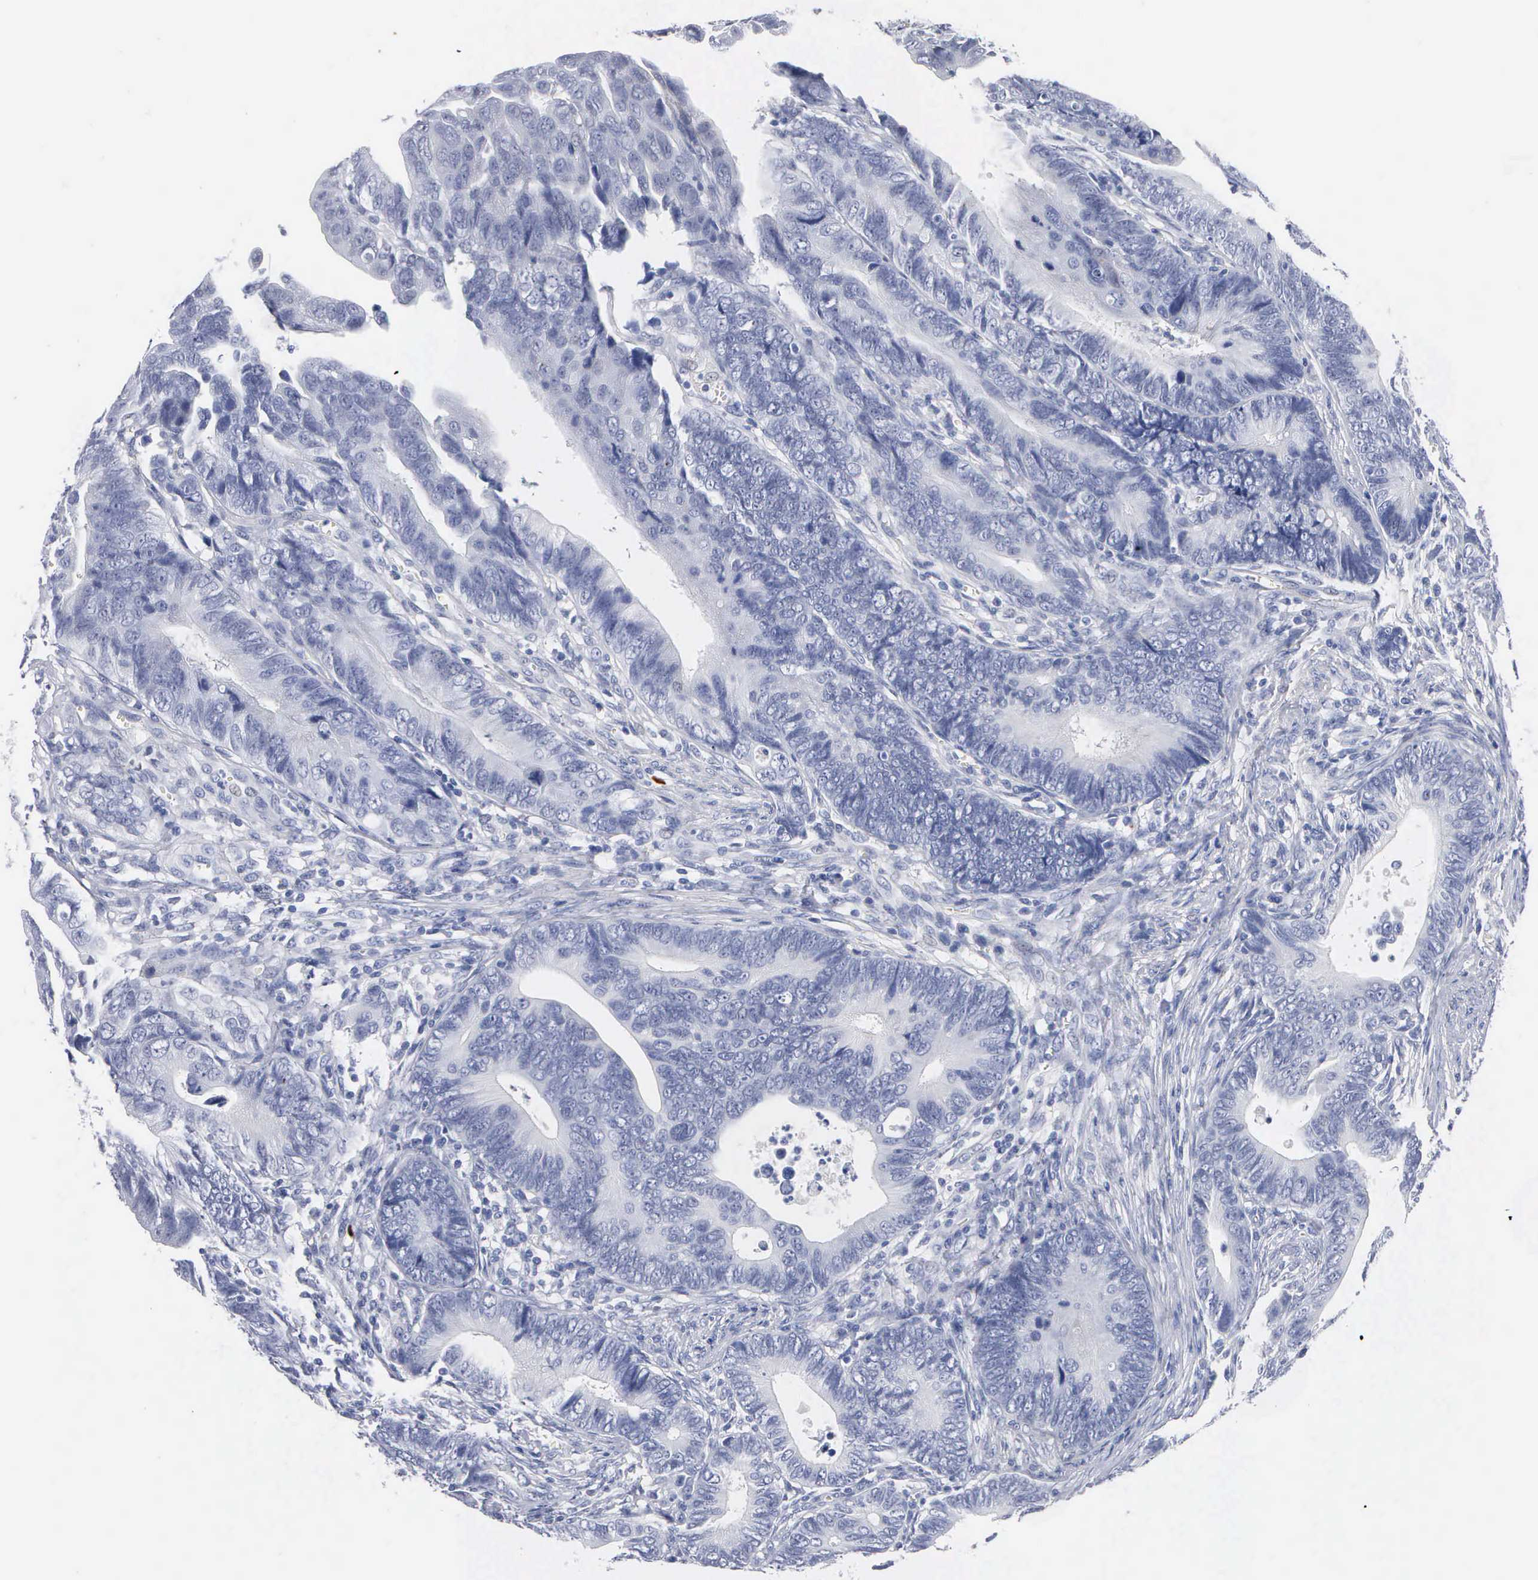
{"staining": {"intensity": "negative", "quantity": "none", "location": "none"}, "tissue": "colorectal cancer", "cell_type": "Tumor cells", "image_type": "cancer", "snomed": [{"axis": "morphology", "description": "Adenocarcinoma, NOS"}, {"axis": "topography", "description": "Colon"}], "caption": "Immunohistochemistry image of neoplastic tissue: human colorectal cancer (adenocarcinoma) stained with DAB (3,3'-diaminobenzidine) shows no significant protein staining in tumor cells.", "gene": "ASPHD2", "patient": {"sex": "female", "age": 78}}